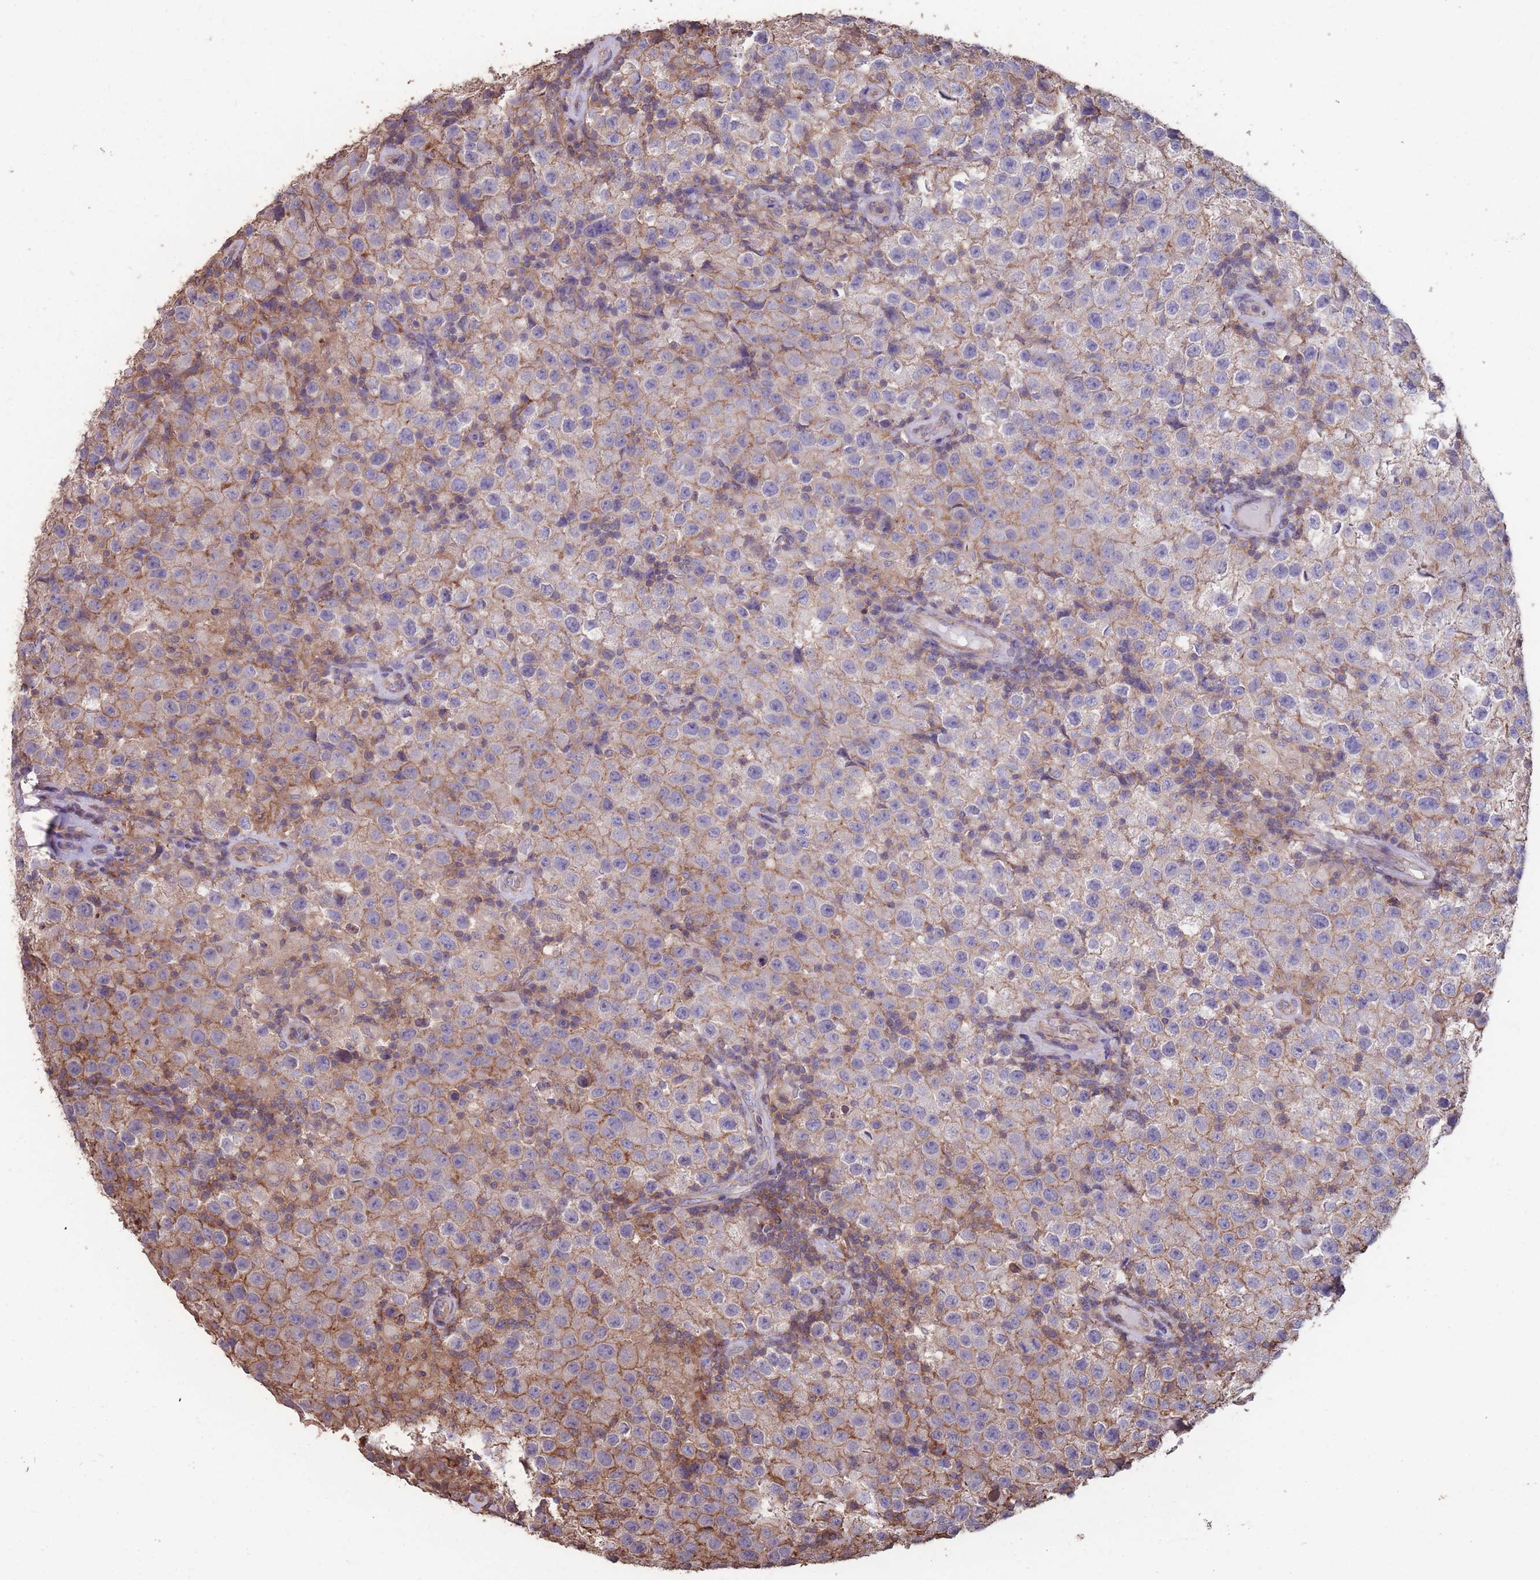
{"staining": {"intensity": "negative", "quantity": "none", "location": "none"}, "tissue": "testis cancer", "cell_type": "Tumor cells", "image_type": "cancer", "snomed": [{"axis": "morphology", "description": "Seminoma, NOS"}, {"axis": "morphology", "description": "Carcinoma, Embryonal, NOS"}, {"axis": "topography", "description": "Testis"}], "caption": "Human testis cancer (embryonal carcinoma) stained for a protein using IHC displays no staining in tumor cells.", "gene": "NUDT21", "patient": {"sex": "male", "age": 41}}